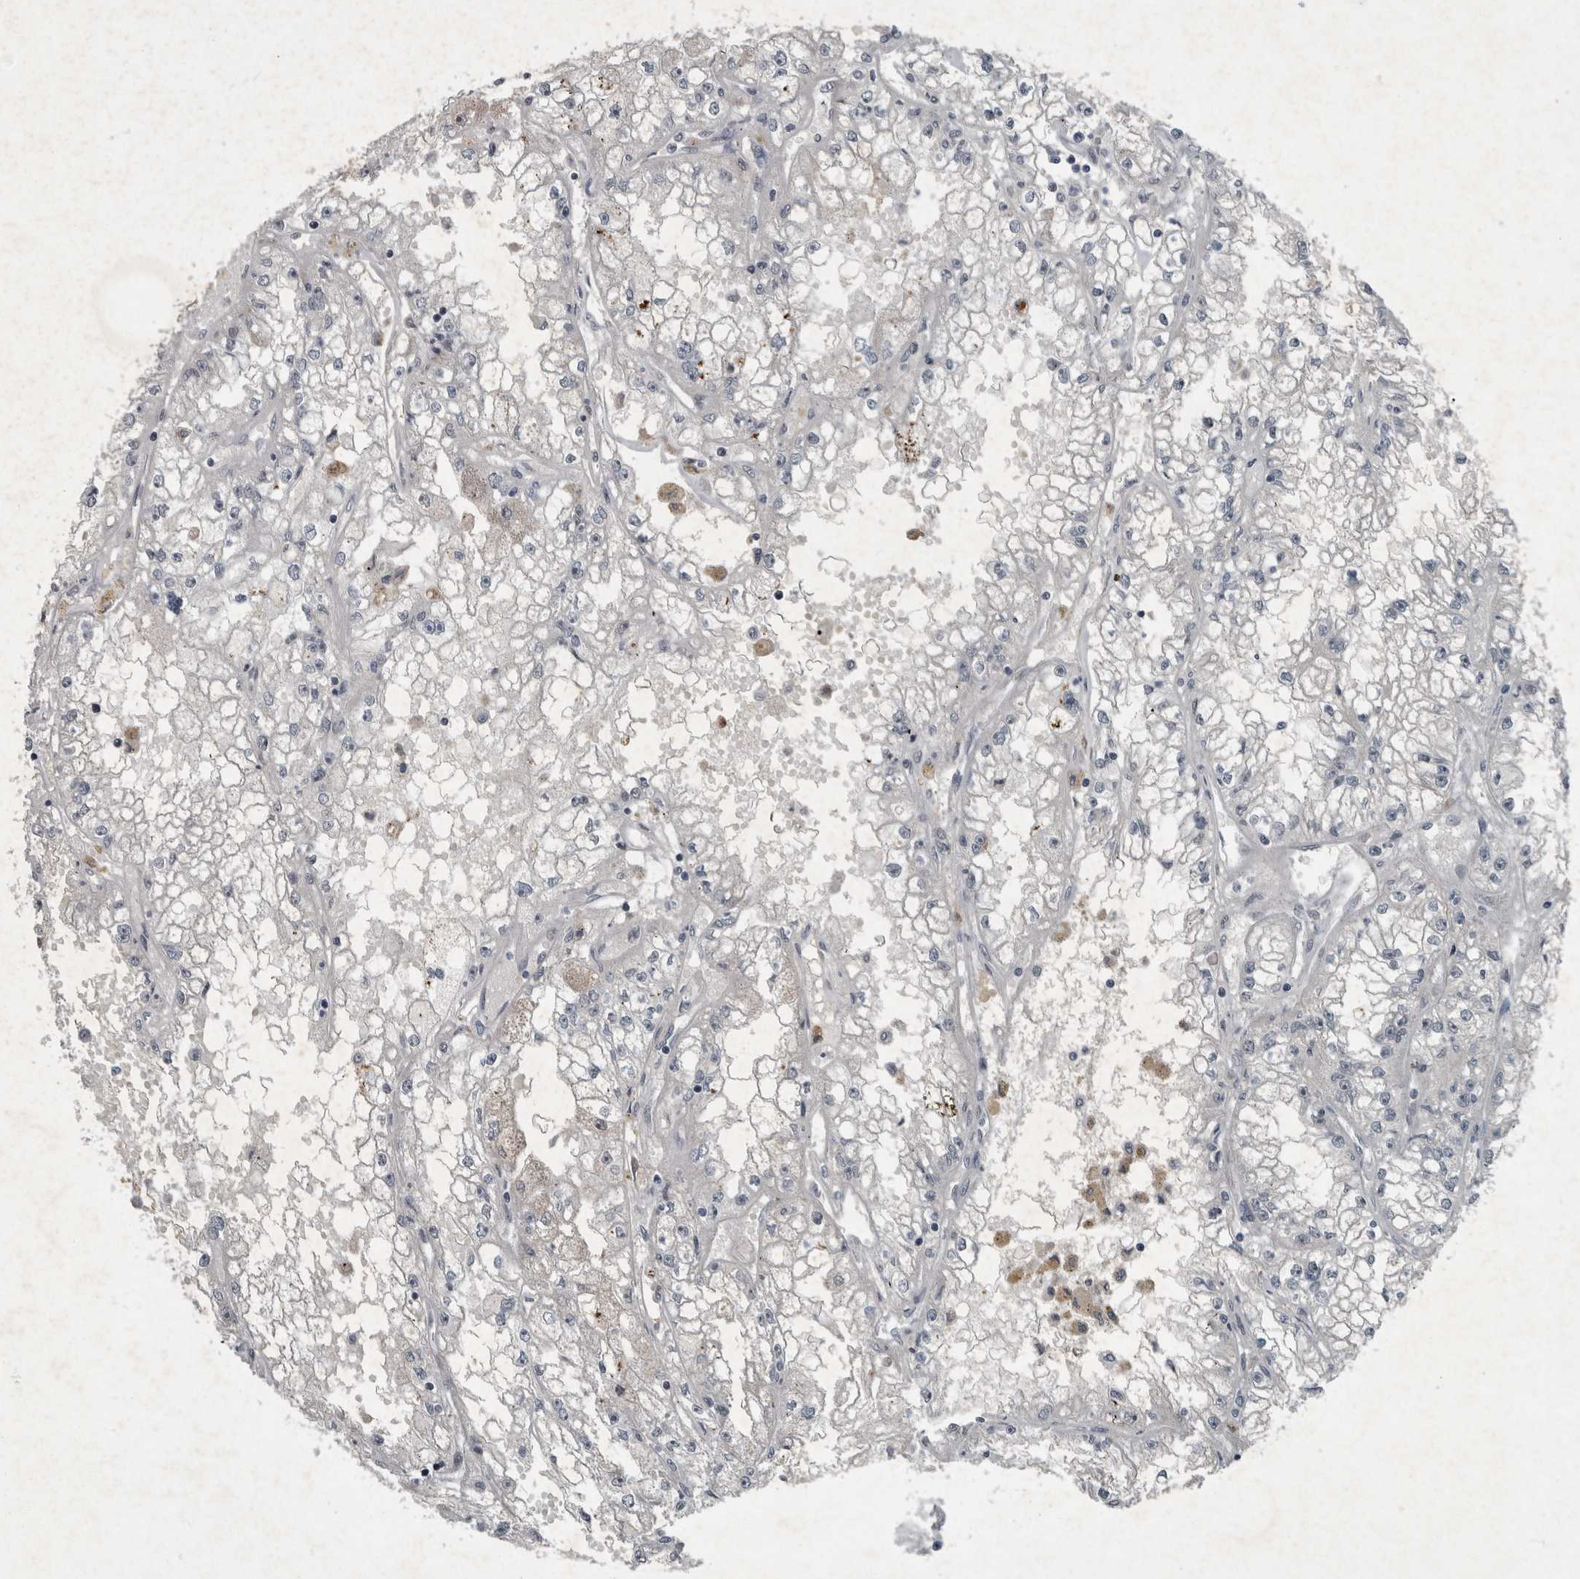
{"staining": {"intensity": "negative", "quantity": "none", "location": "none"}, "tissue": "renal cancer", "cell_type": "Tumor cells", "image_type": "cancer", "snomed": [{"axis": "morphology", "description": "Adenocarcinoma, NOS"}, {"axis": "topography", "description": "Kidney"}], "caption": "Human renal cancer stained for a protein using IHC exhibits no staining in tumor cells.", "gene": "WDR33", "patient": {"sex": "male", "age": 56}}